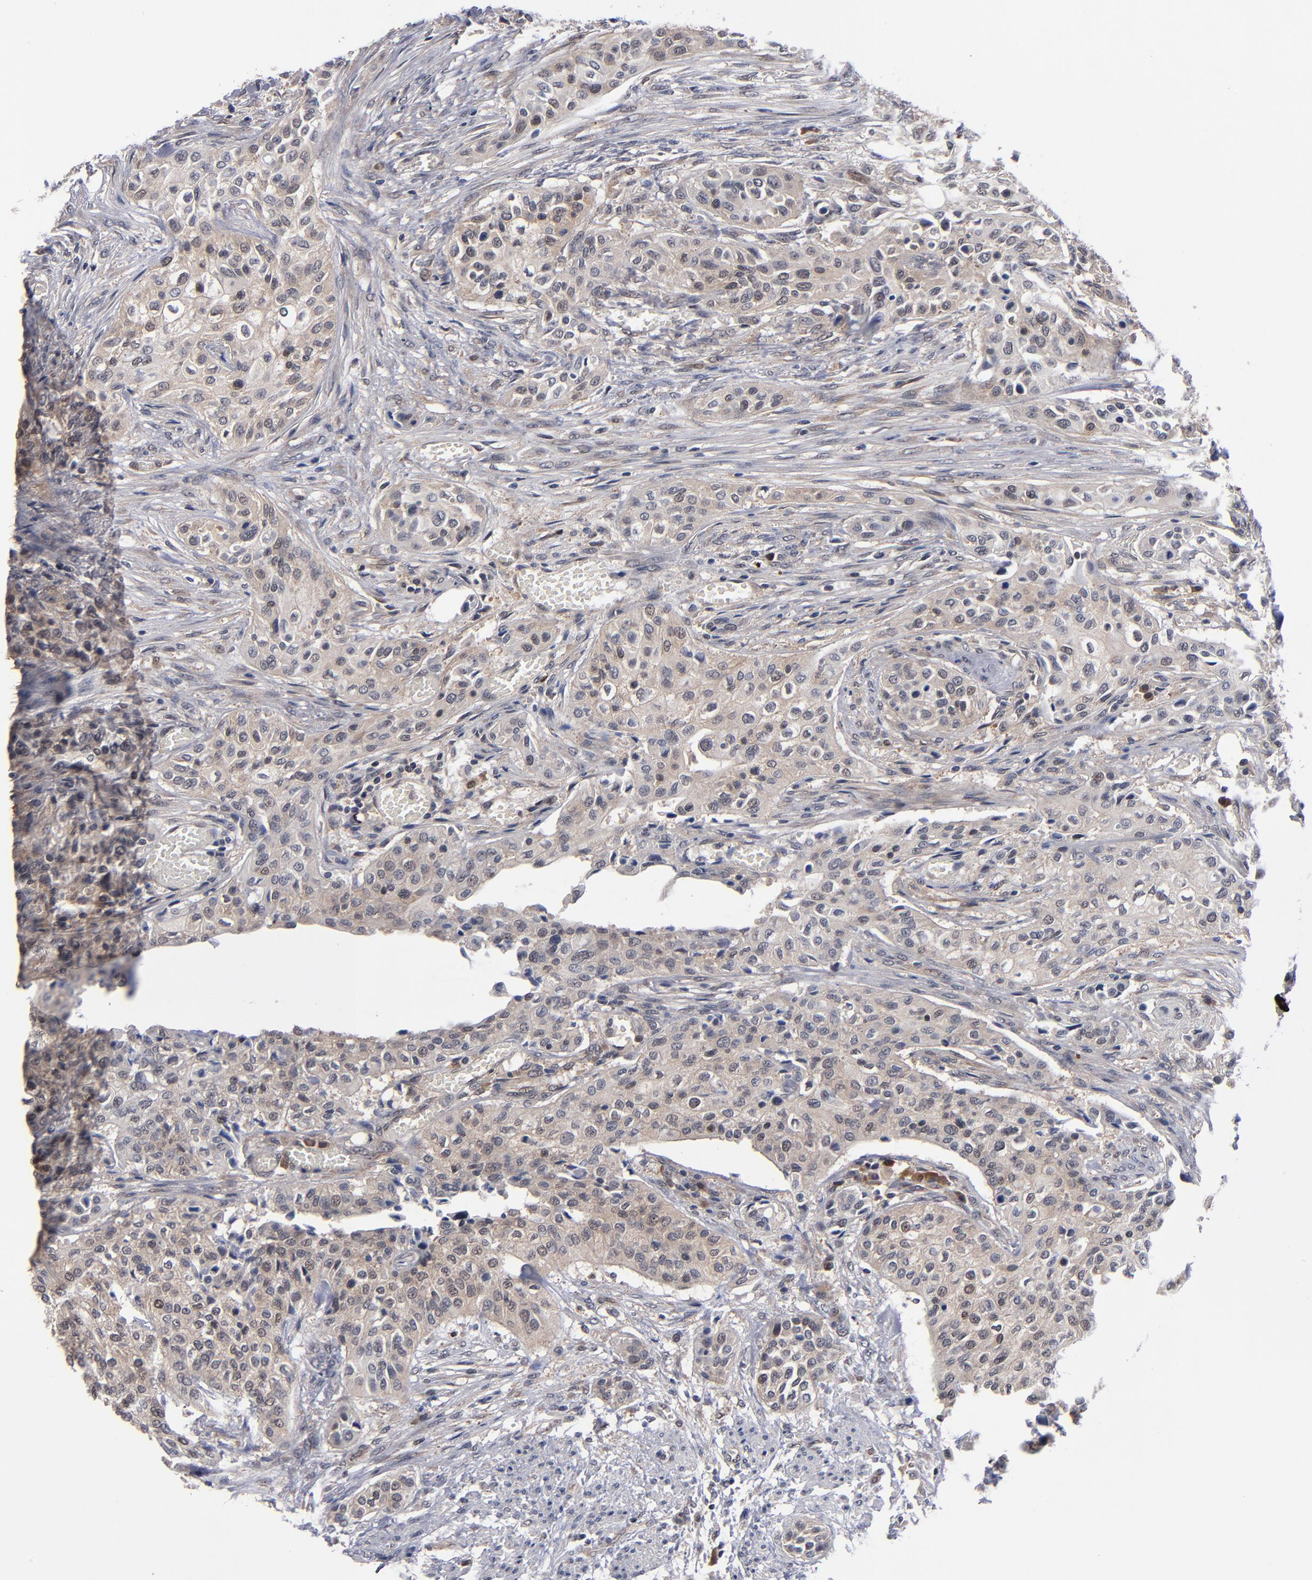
{"staining": {"intensity": "moderate", "quantity": ">75%", "location": "cytoplasmic/membranous"}, "tissue": "urothelial cancer", "cell_type": "Tumor cells", "image_type": "cancer", "snomed": [{"axis": "morphology", "description": "Urothelial carcinoma, High grade"}, {"axis": "topography", "description": "Urinary bladder"}], "caption": "Moderate cytoplasmic/membranous protein expression is appreciated in approximately >75% of tumor cells in urothelial carcinoma (high-grade). (Stains: DAB in brown, nuclei in blue, Microscopy: brightfield microscopy at high magnification).", "gene": "ALG13", "patient": {"sex": "male", "age": 74}}